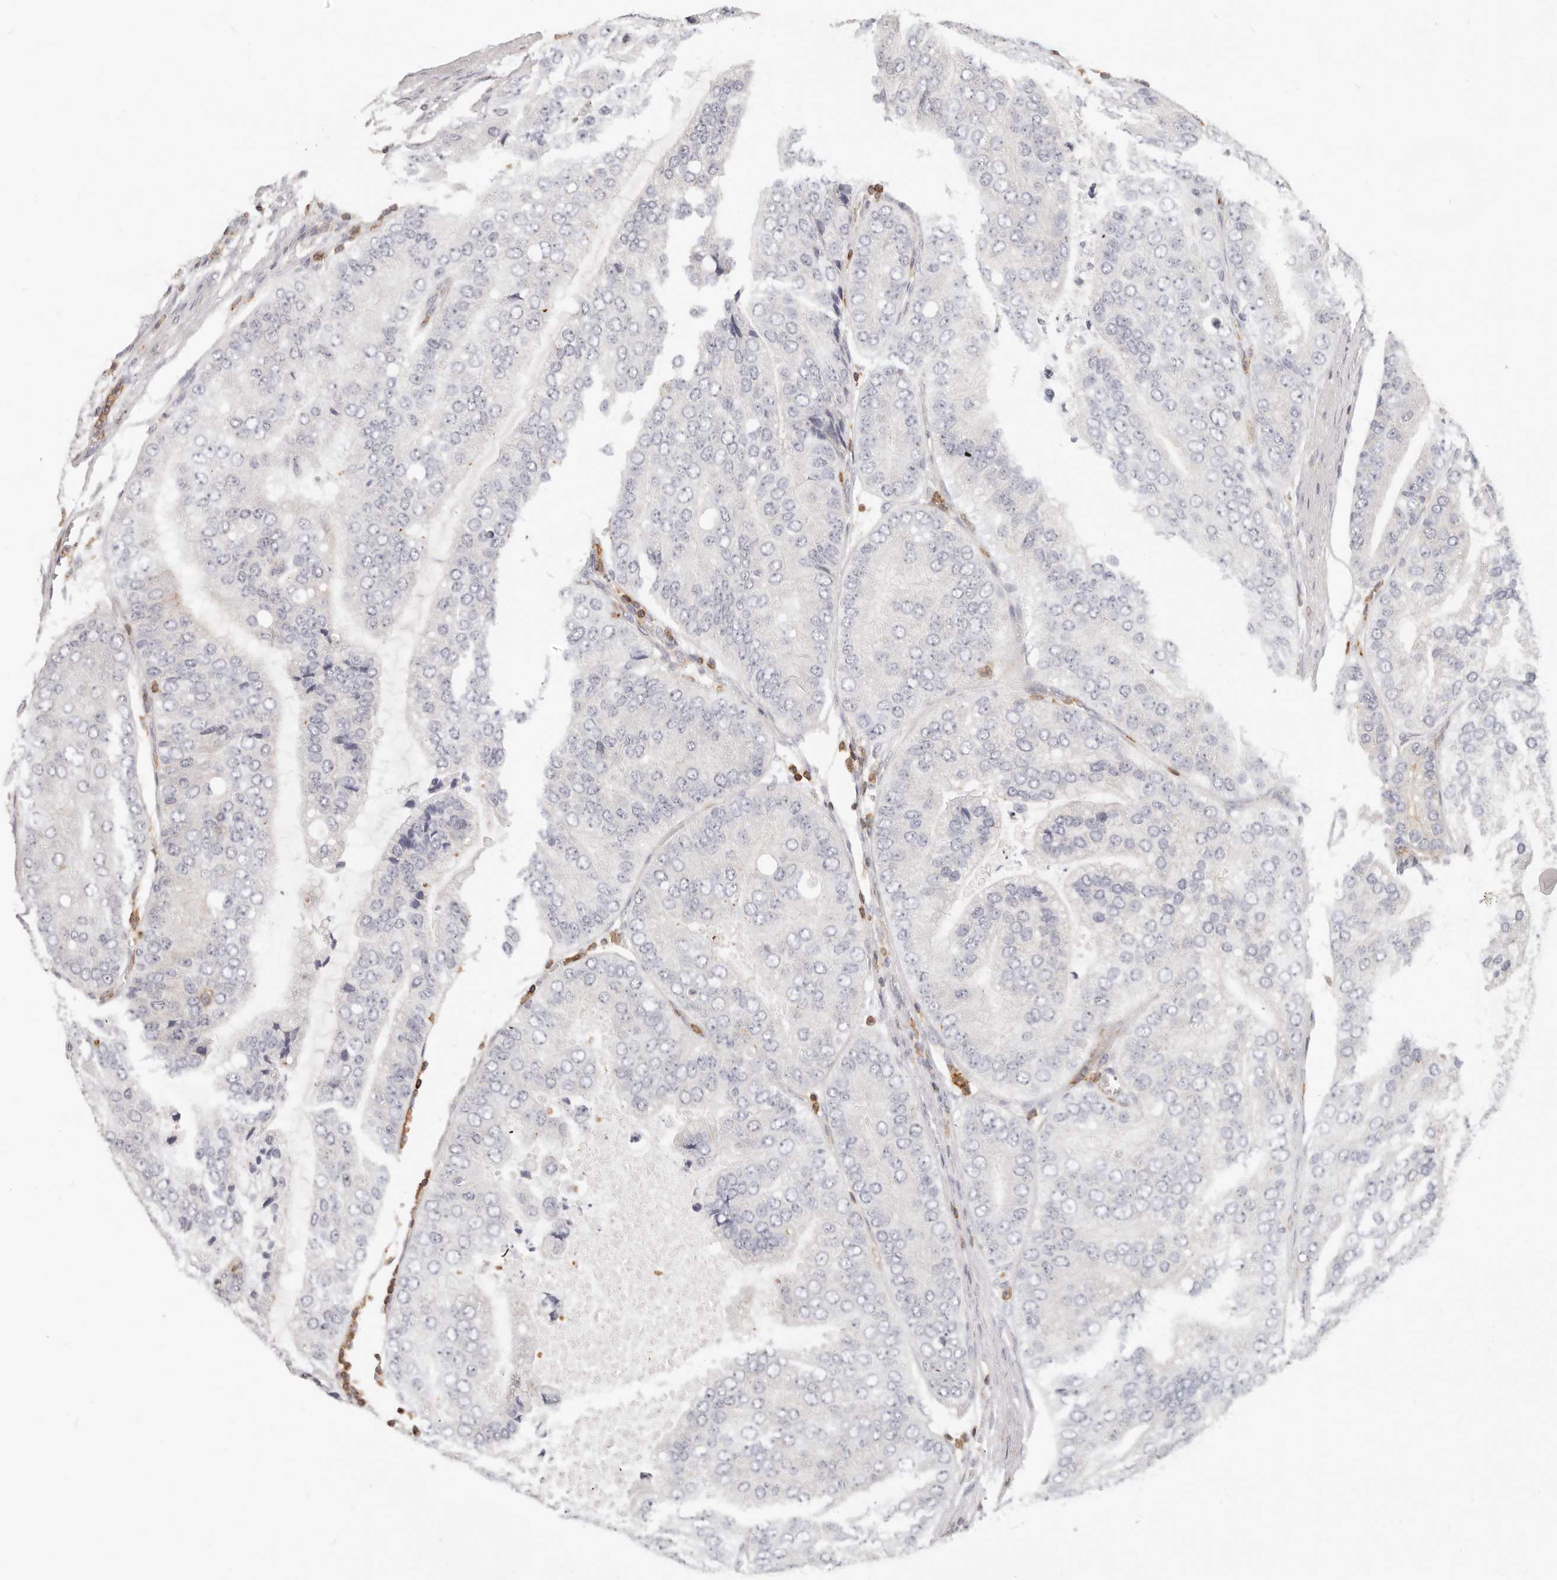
{"staining": {"intensity": "negative", "quantity": "none", "location": "none"}, "tissue": "prostate cancer", "cell_type": "Tumor cells", "image_type": "cancer", "snomed": [{"axis": "morphology", "description": "Adenocarcinoma, High grade"}, {"axis": "topography", "description": "Prostate"}], "caption": "Immunohistochemistry image of prostate adenocarcinoma (high-grade) stained for a protein (brown), which demonstrates no expression in tumor cells.", "gene": "TMEM63B", "patient": {"sex": "male", "age": 70}}